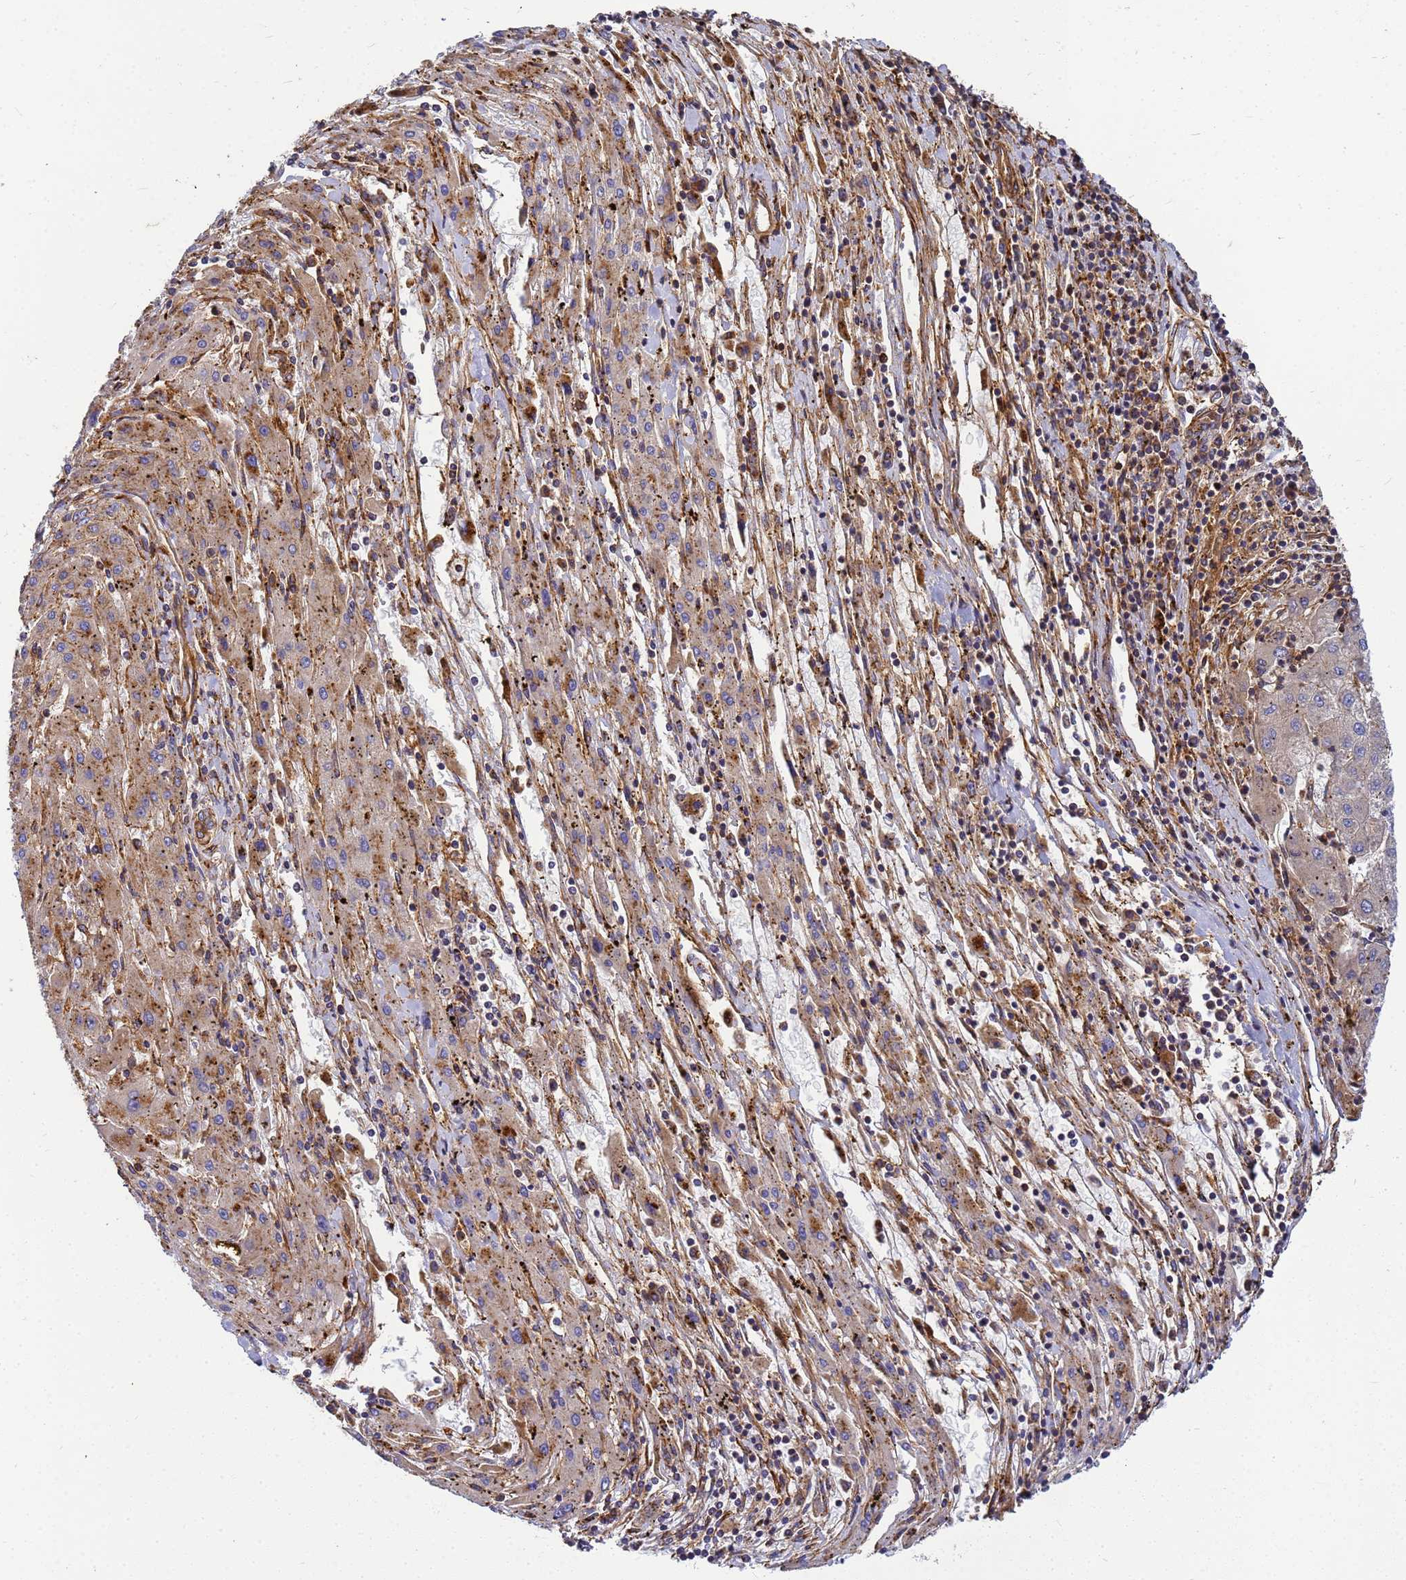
{"staining": {"intensity": "weak", "quantity": "25%-75%", "location": "cytoplasmic/membranous"}, "tissue": "liver cancer", "cell_type": "Tumor cells", "image_type": "cancer", "snomed": [{"axis": "morphology", "description": "Carcinoma, Hepatocellular, NOS"}, {"axis": "topography", "description": "Liver"}], "caption": "About 25%-75% of tumor cells in liver cancer (hepatocellular carcinoma) show weak cytoplasmic/membranous protein expression as visualized by brown immunohistochemical staining.", "gene": "C2CD5", "patient": {"sex": "male", "age": 72}}